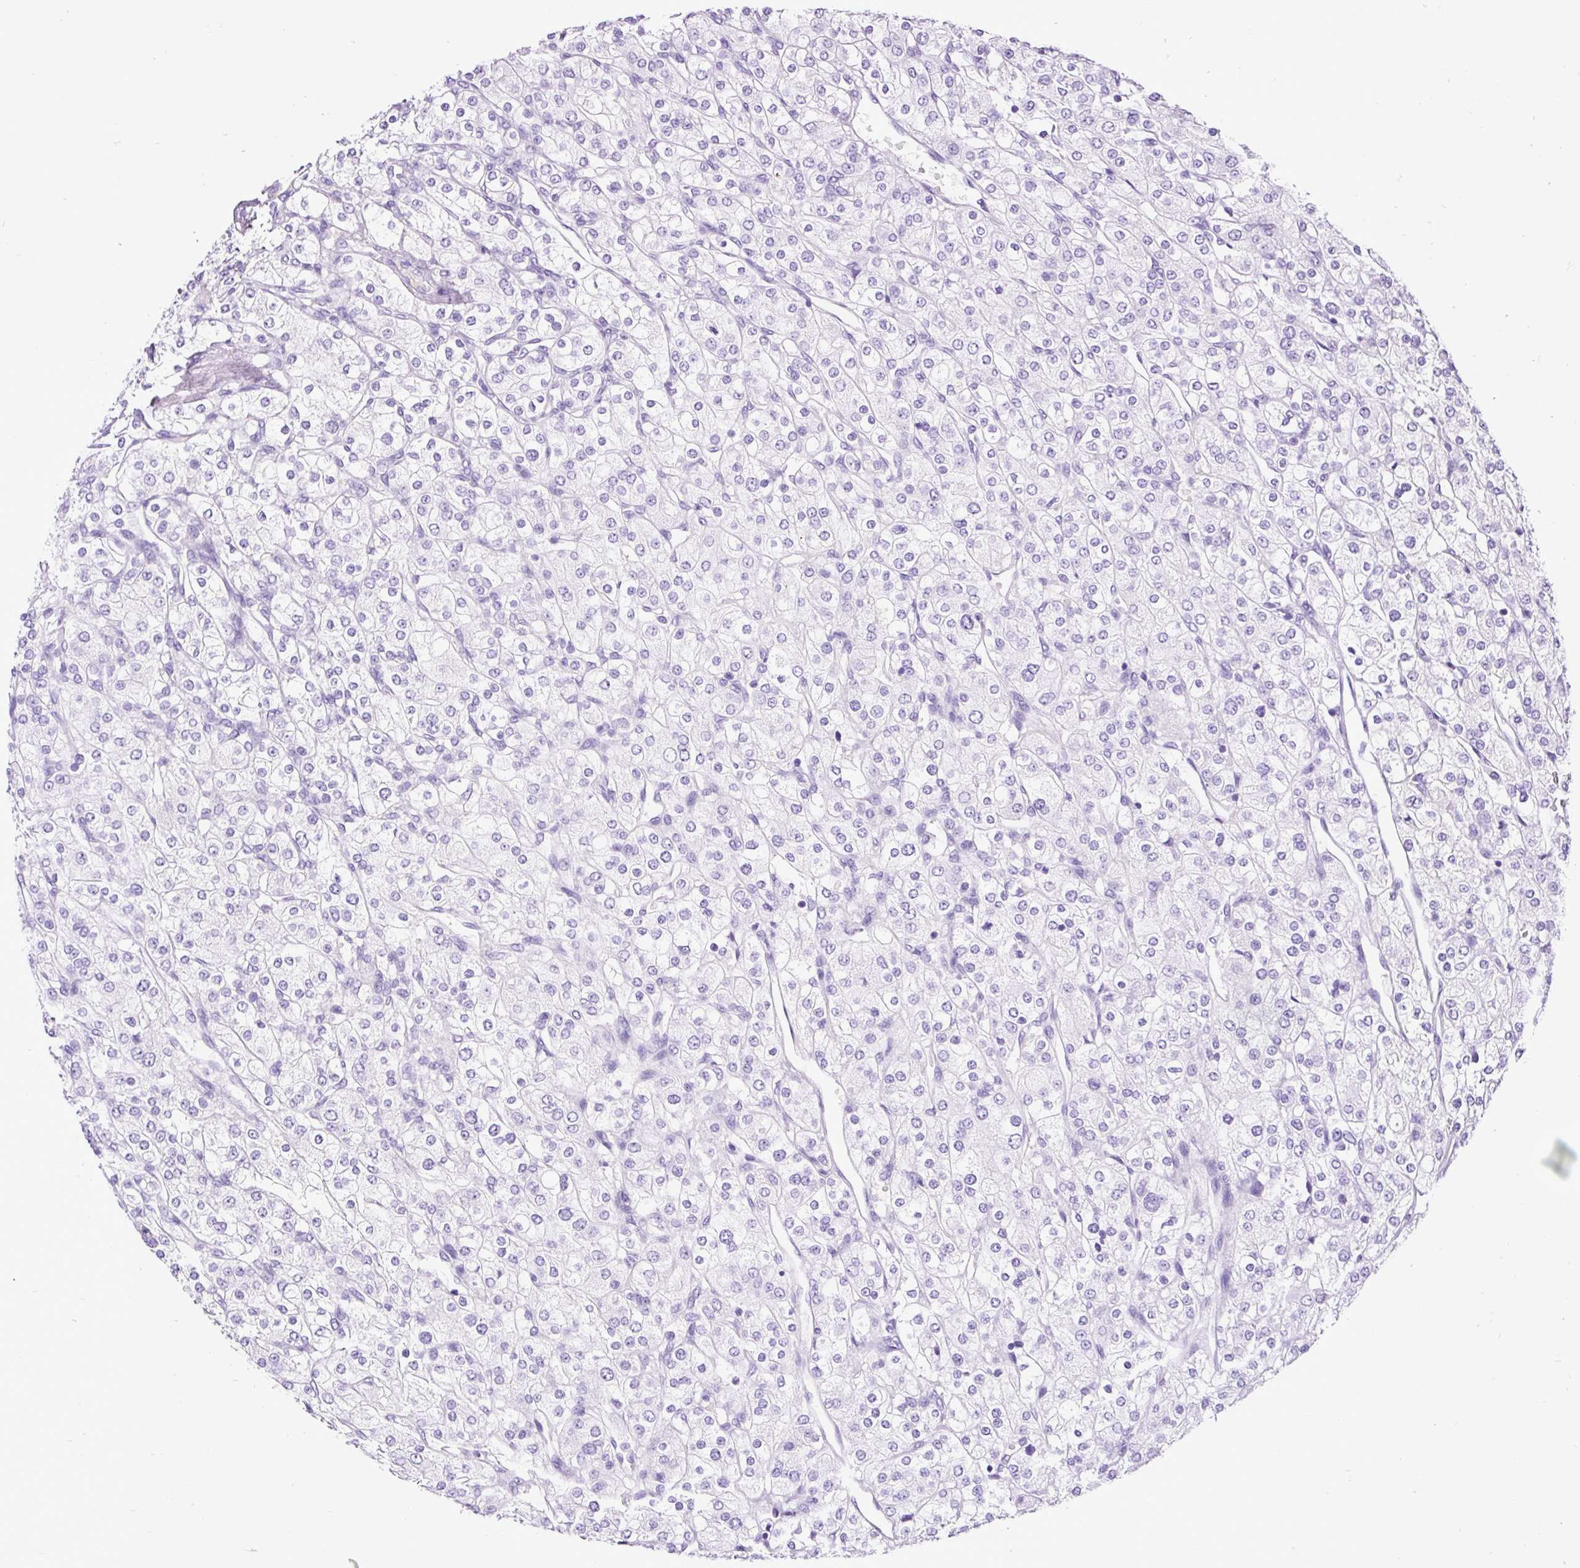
{"staining": {"intensity": "negative", "quantity": "none", "location": "none"}, "tissue": "renal cancer", "cell_type": "Tumor cells", "image_type": "cancer", "snomed": [{"axis": "morphology", "description": "Adenocarcinoma, NOS"}, {"axis": "topography", "description": "Kidney"}], "caption": "Image shows no significant protein positivity in tumor cells of adenocarcinoma (renal). (Brightfield microscopy of DAB immunohistochemistry at high magnification).", "gene": "CEL", "patient": {"sex": "male", "age": 80}}